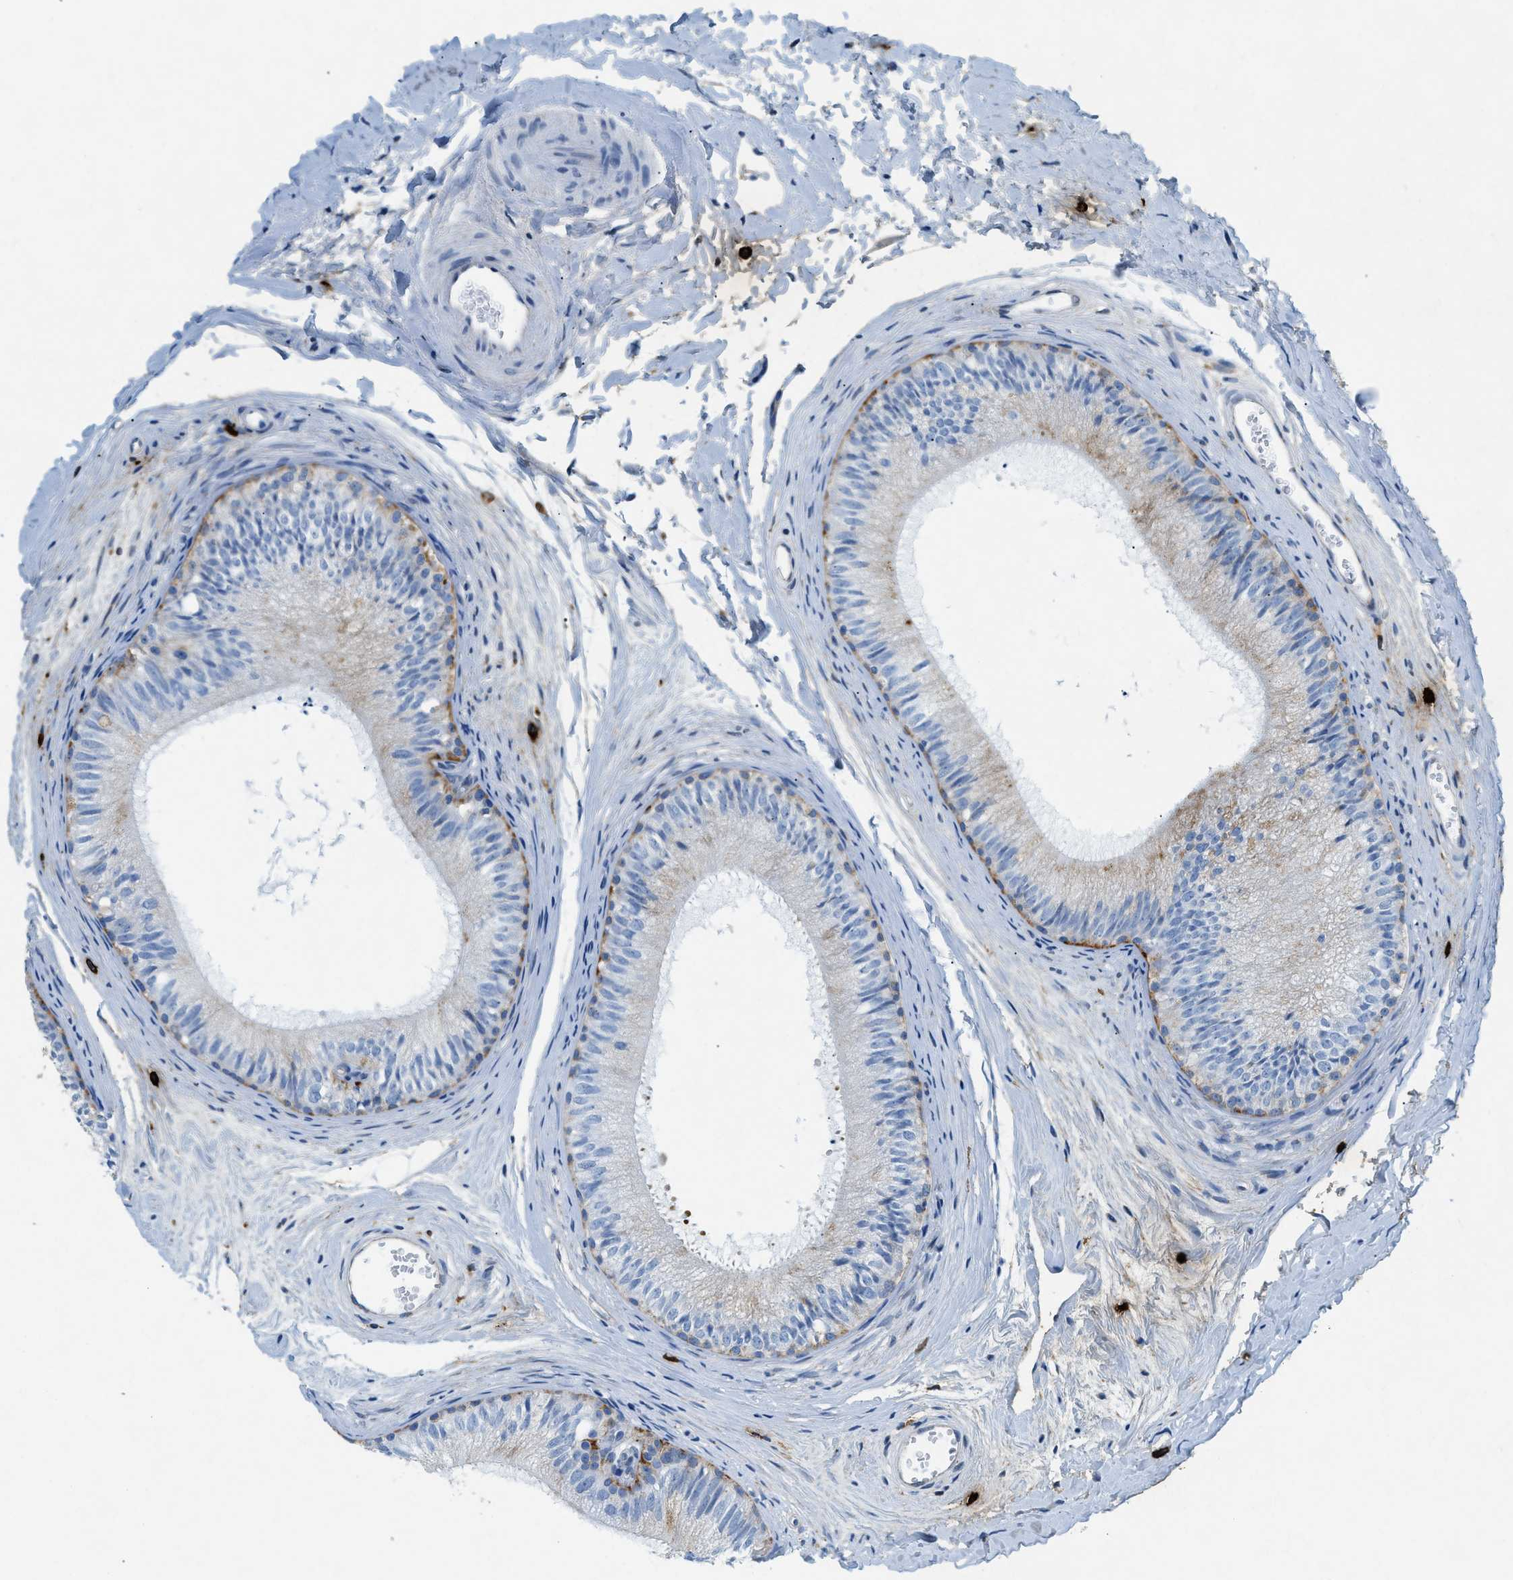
{"staining": {"intensity": "moderate", "quantity": "<25%", "location": "cytoplasmic/membranous"}, "tissue": "epididymis", "cell_type": "Glandular cells", "image_type": "normal", "snomed": [{"axis": "morphology", "description": "Normal tissue, NOS"}, {"axis": "topography", "description": "Epididymis"}], "caption": "Immunohistochemistry (DAB (3,3'-diaminobenzidine)) staining of unremarkable human epididymis demonstrates moderate cytoplasmic/membranous protein expression in approximately <25% of glandular cells.", "gene": "TPSAB1", "patient": {"sex": "male", "age": 56}}